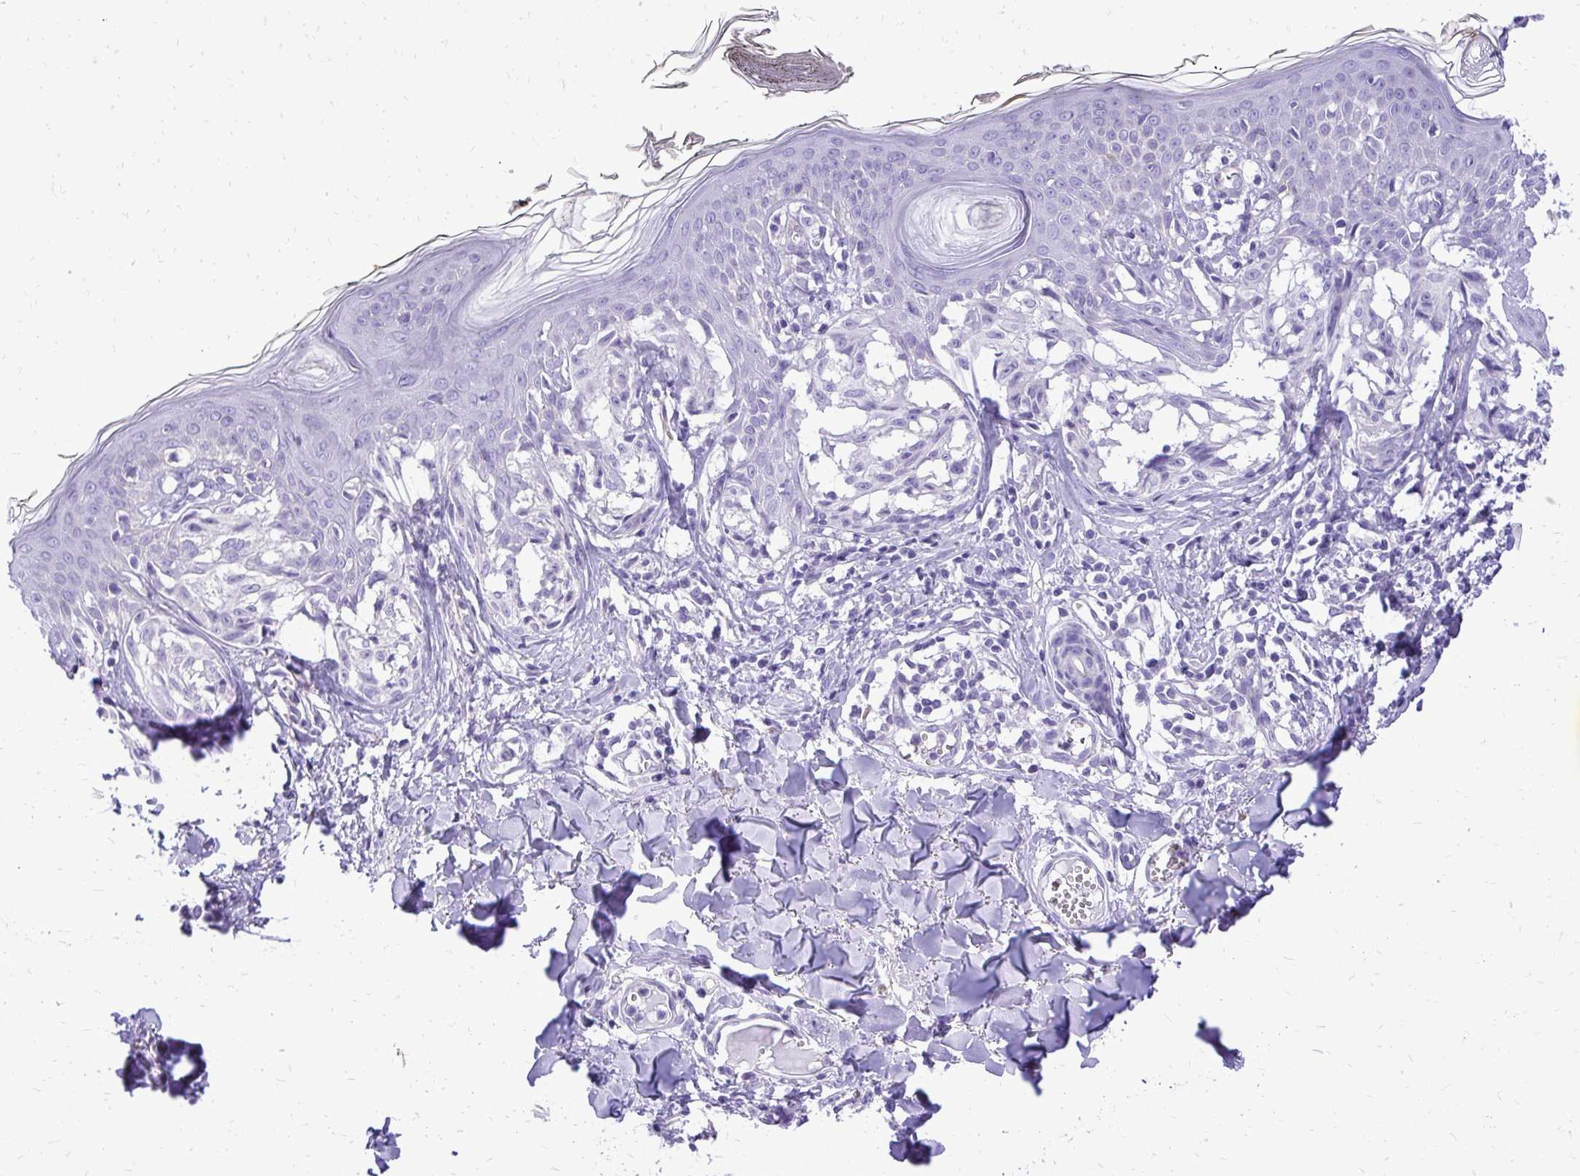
{"staining": {"intensity": "negative", "quantity": "none", "location": "none"}, "tissue": "melanoma", "cell_type": "Tumor cells", "image_type": "cancer", "snomed": [{"axis": "morphology", "description": "Malignant melanoma, NOS"}, {"axis": "topography", "description": "Skin"}], "caption": "Melanoma was stained to show a protein in brown. There is no significant expression in tumor cells. The staining is performed using DAB (3,3'-diaminobenzidine) brown chromogen with nuclei counter-stained in using hematoxylin.", "gene": "PELI3", "patient": {"sex": "female", "age": 43}}